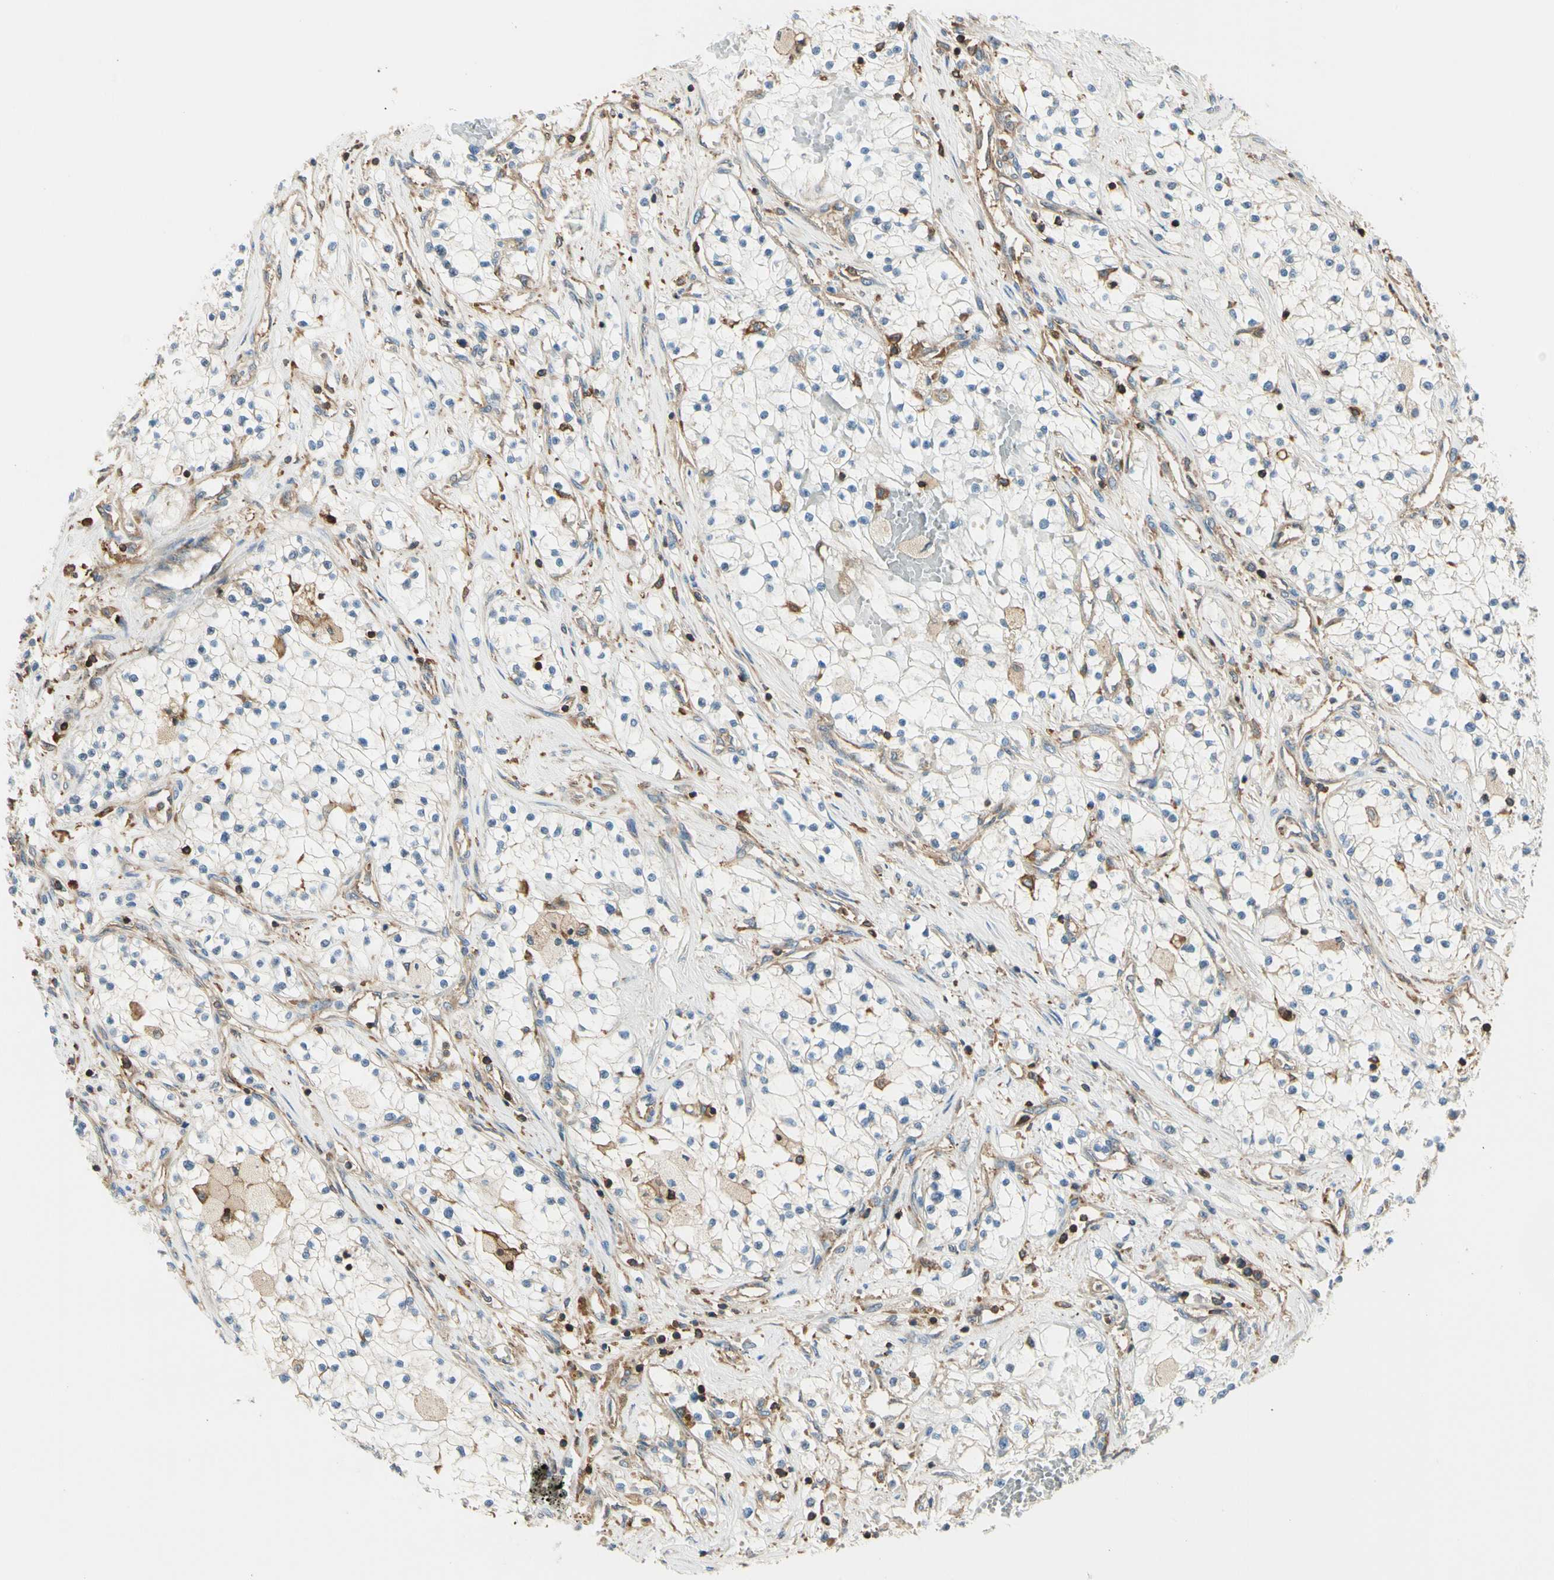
{"staining": {"intensity": "weak", "quantity": "<25%", "location": "cytoplasmic/membranous"}, "tissue": "renal cancer", "cell_type": "Tumor cells", "image_type": "cancer", "snomed": [{"axis": "morphology", "description": "Adenocarcinoma, NOS"}, {"axis": "topography", "description": "Kidney"}], "caption": "Immunohistochemical staining of human adenocarcinoma (renal) demonstrates no significant positivity in tumor cells. (Brightfield microscopy of DAB IHC at high magnification).", "gene": "CAPZA2", "patient": {"sex": "male", "age": 68}}